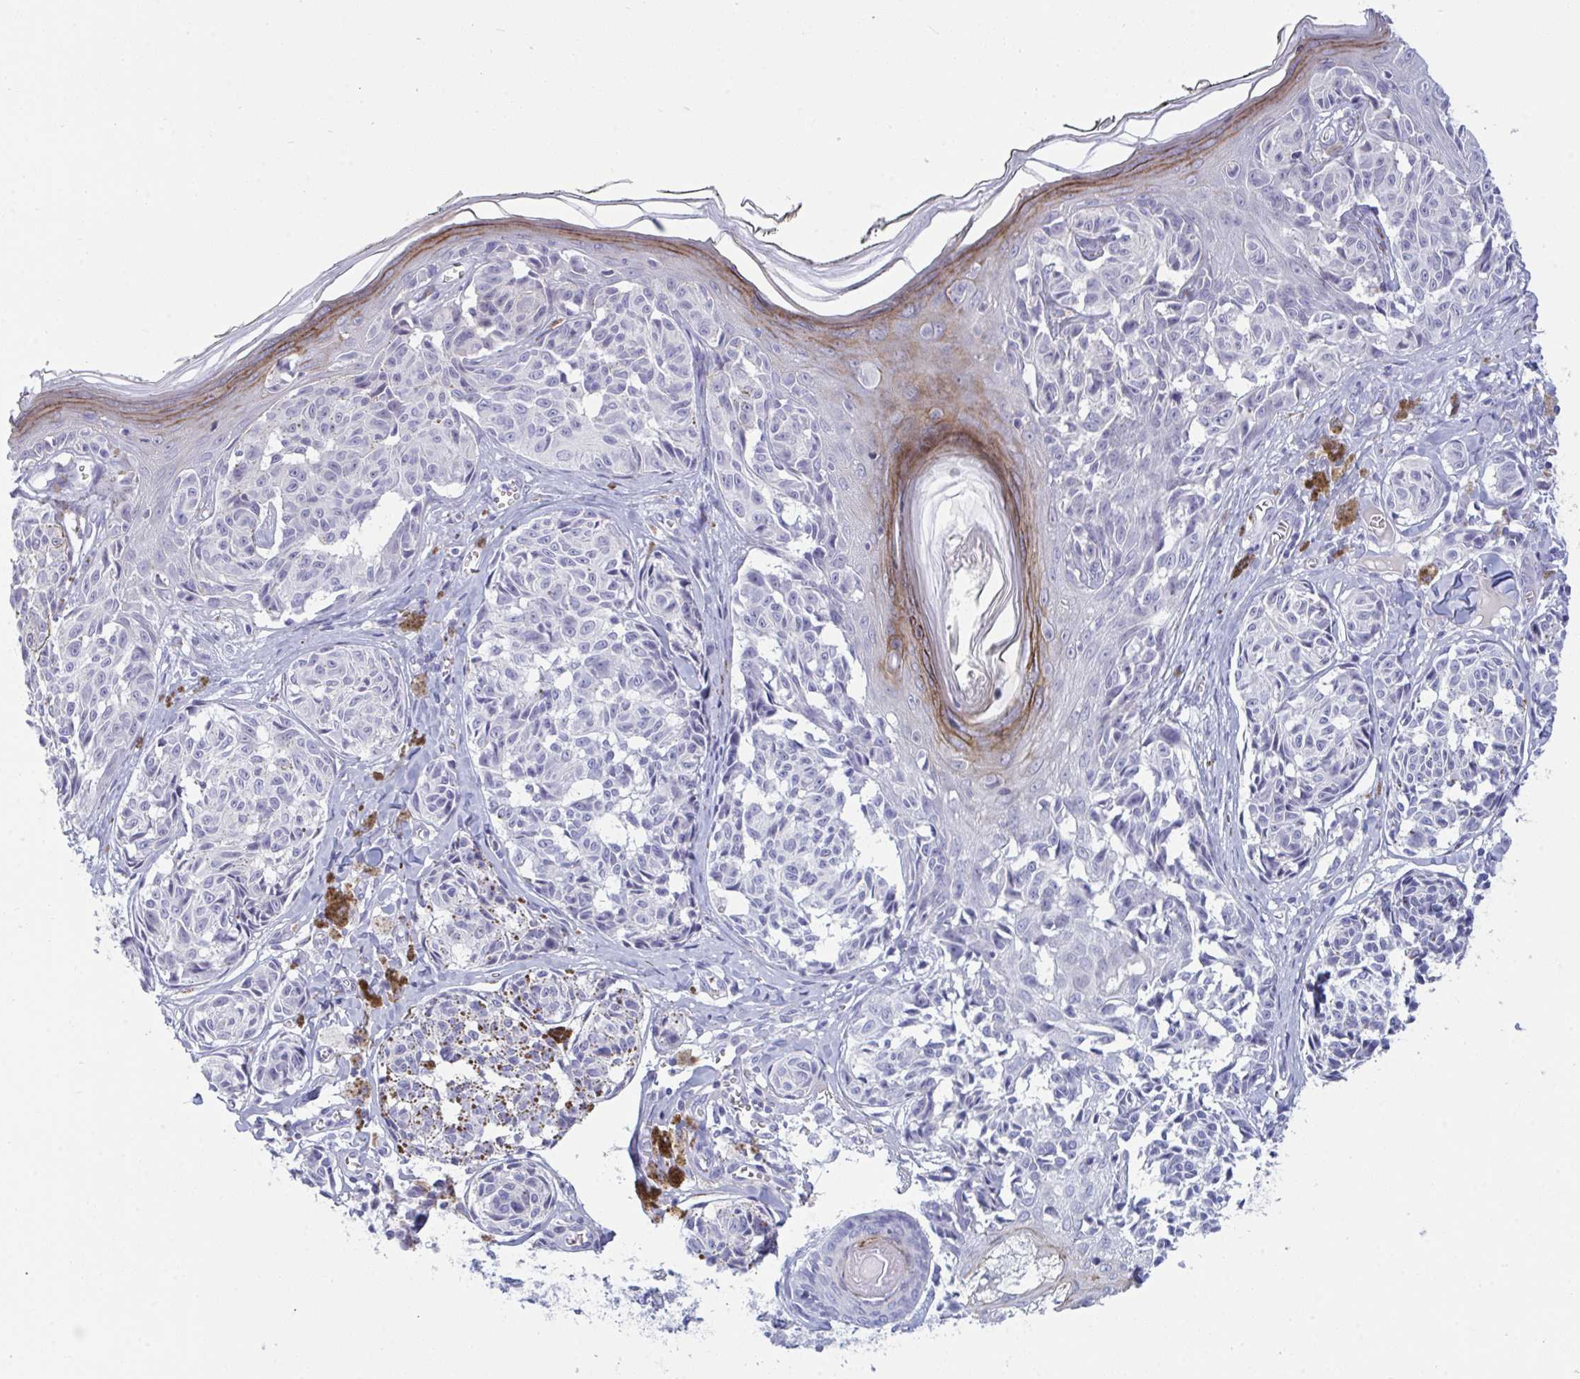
{"staining": {"intensity": "negative", "quantity": "none", "location": "none"}, "tissue": "melanoma", "cell_type": "Tumor cells", "image_type": "cancer", "snomed": [{"axis": "morphology", "description": "Malignant melanoma, NOS"}, {"axis": "topography", "description": "Skin"}], "caption": "A micrograph of human malignant melanoma is negative for staining in tumor cells. (Stains: DAB immunohistochemistry (IHC) with hematoxylin counter stain, Microscopy: brightfield microscopy at high magnification).", "gene": "PRDM9", "patient": {"sex": "female", "age": 43}}